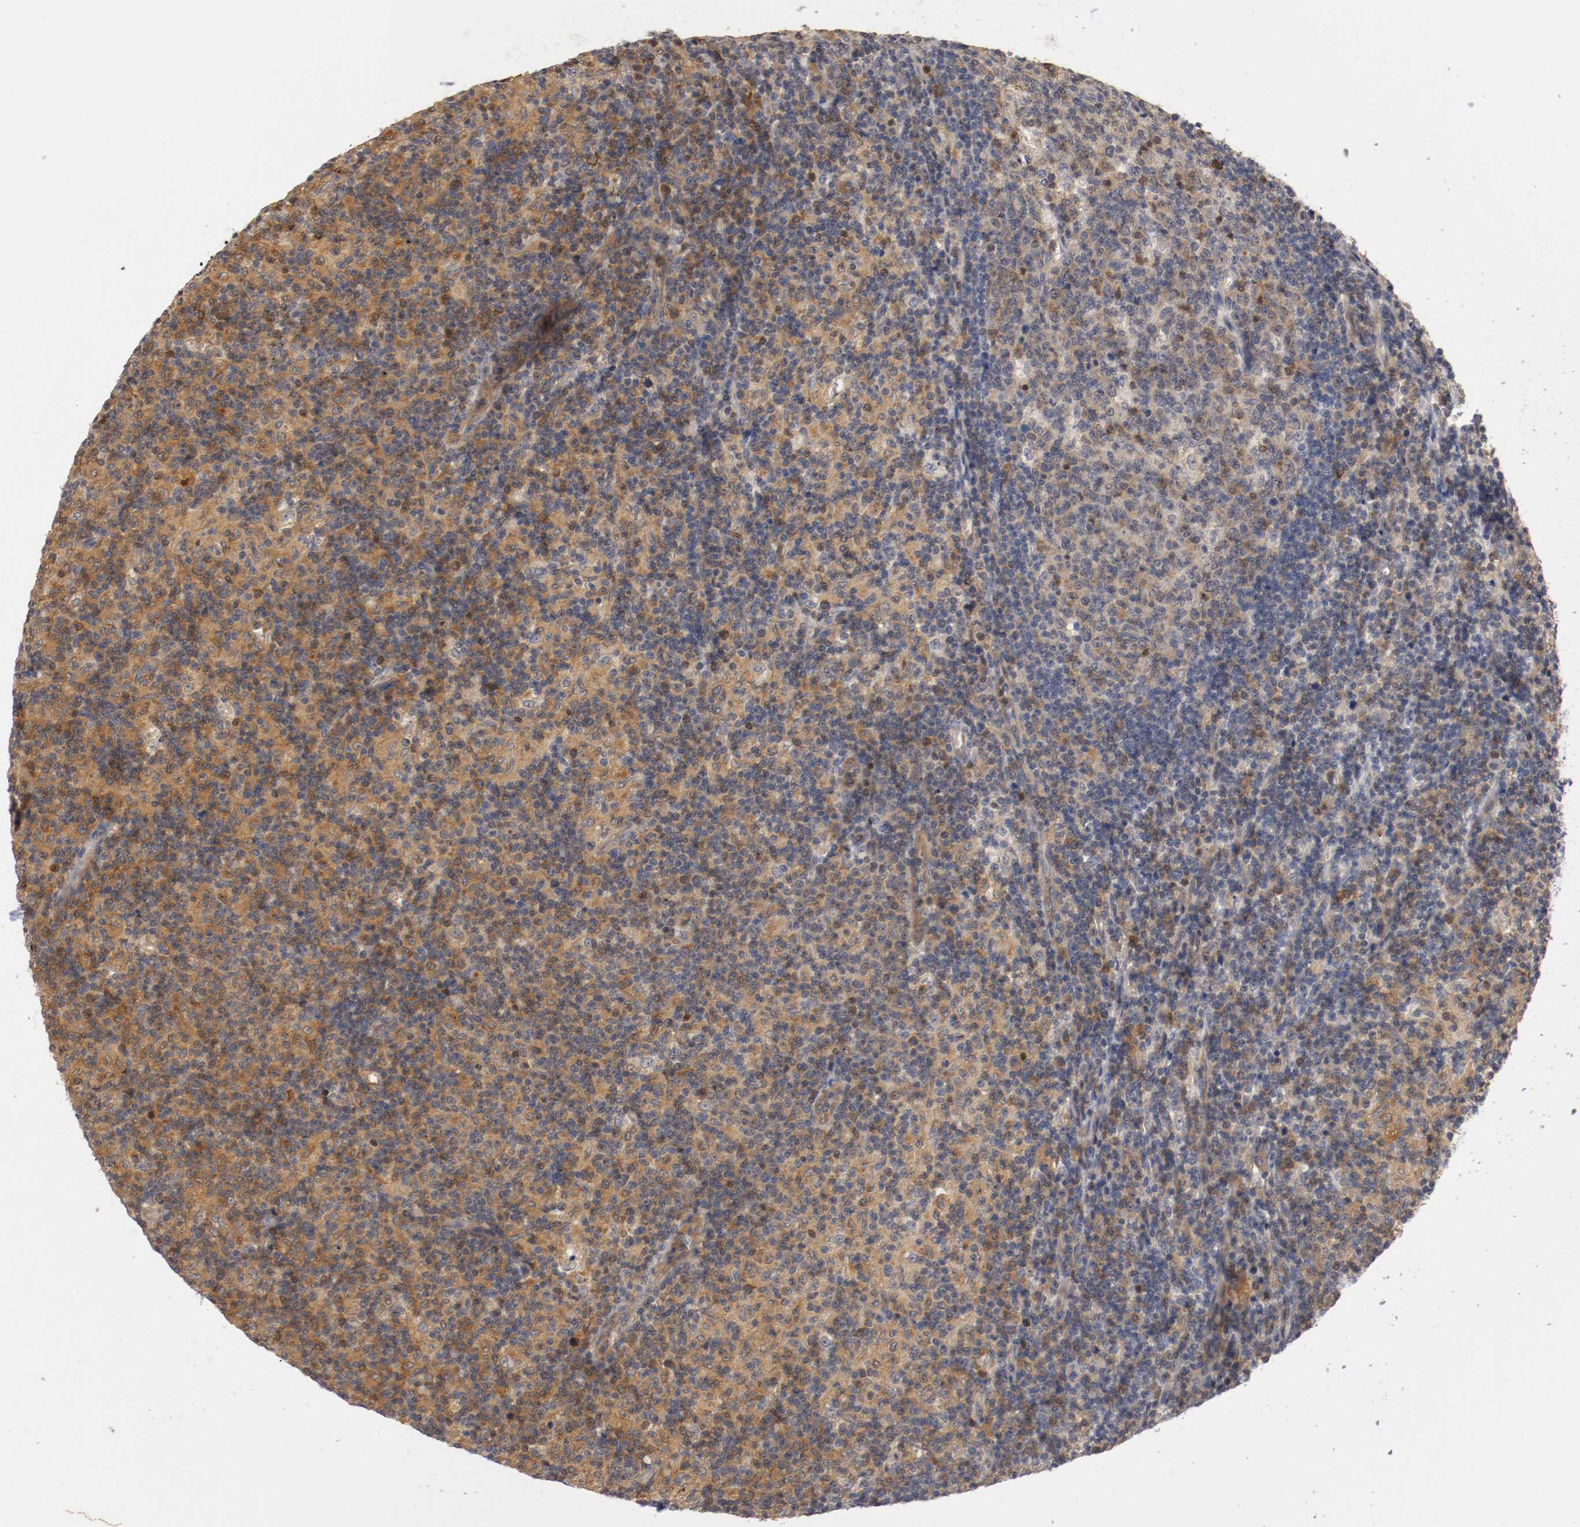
{"staining": {"intensity": "weak", "quantity": ">75%", "location": "cytoplasmic/membranous,nuclear"}, "tissue": "lymph node", "cell_type": "Germinal center cells", "image_type": "normal", "snomed": [{"axis": "morphology", "description": "Normal tissue, NOS"}, {"axis": "morphology", "description": "Inflammation, NOS"}, {"axis": "topography", "description": "Lymph node"}], "caption": "Protein analysis of normal lymph node shows weak cytoplasmic/membranous,nuclear staining in about >75% of germinal center cells.", "gene": "RBM23", "patient": {"sex": "male", "age": 55}}